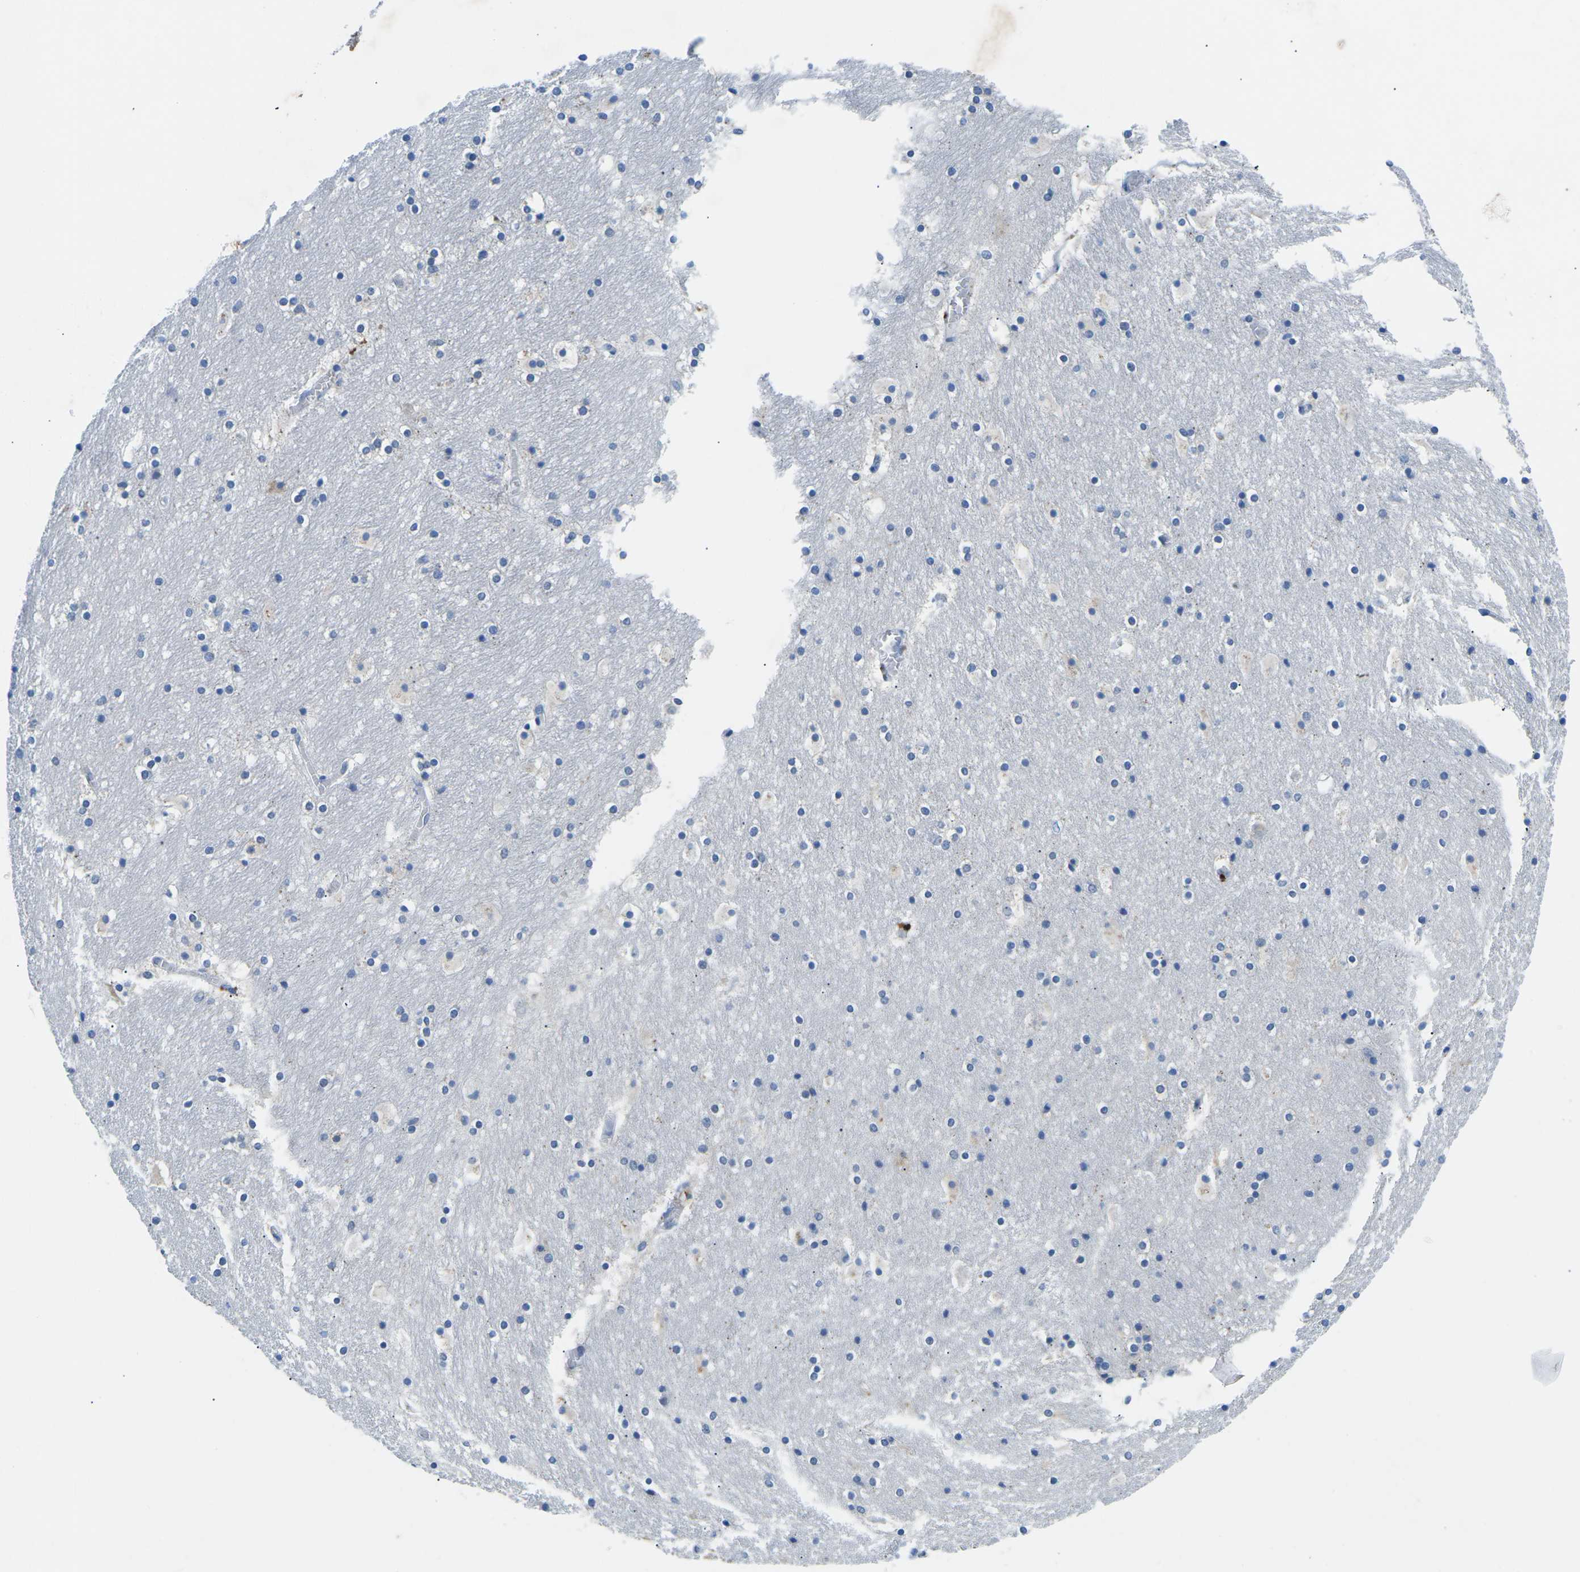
{"staining": {"intensity": "negative", "quantity": "none", "location": "none"}, "tissue": "hippocampus", "cell_type": "Glial cells", "image_type": "normal", "snomed": [{"axis": "morphology", "description": "Normal tissue, NOS"}, {"axis": "topography", "description": "Hippocampus"}], "caption": "Histopathology image shows no protein positivity in glial cells of benign hippocampus.", "gene": "TM6SF1", "patient": {"sex": "male", "age": 45}}